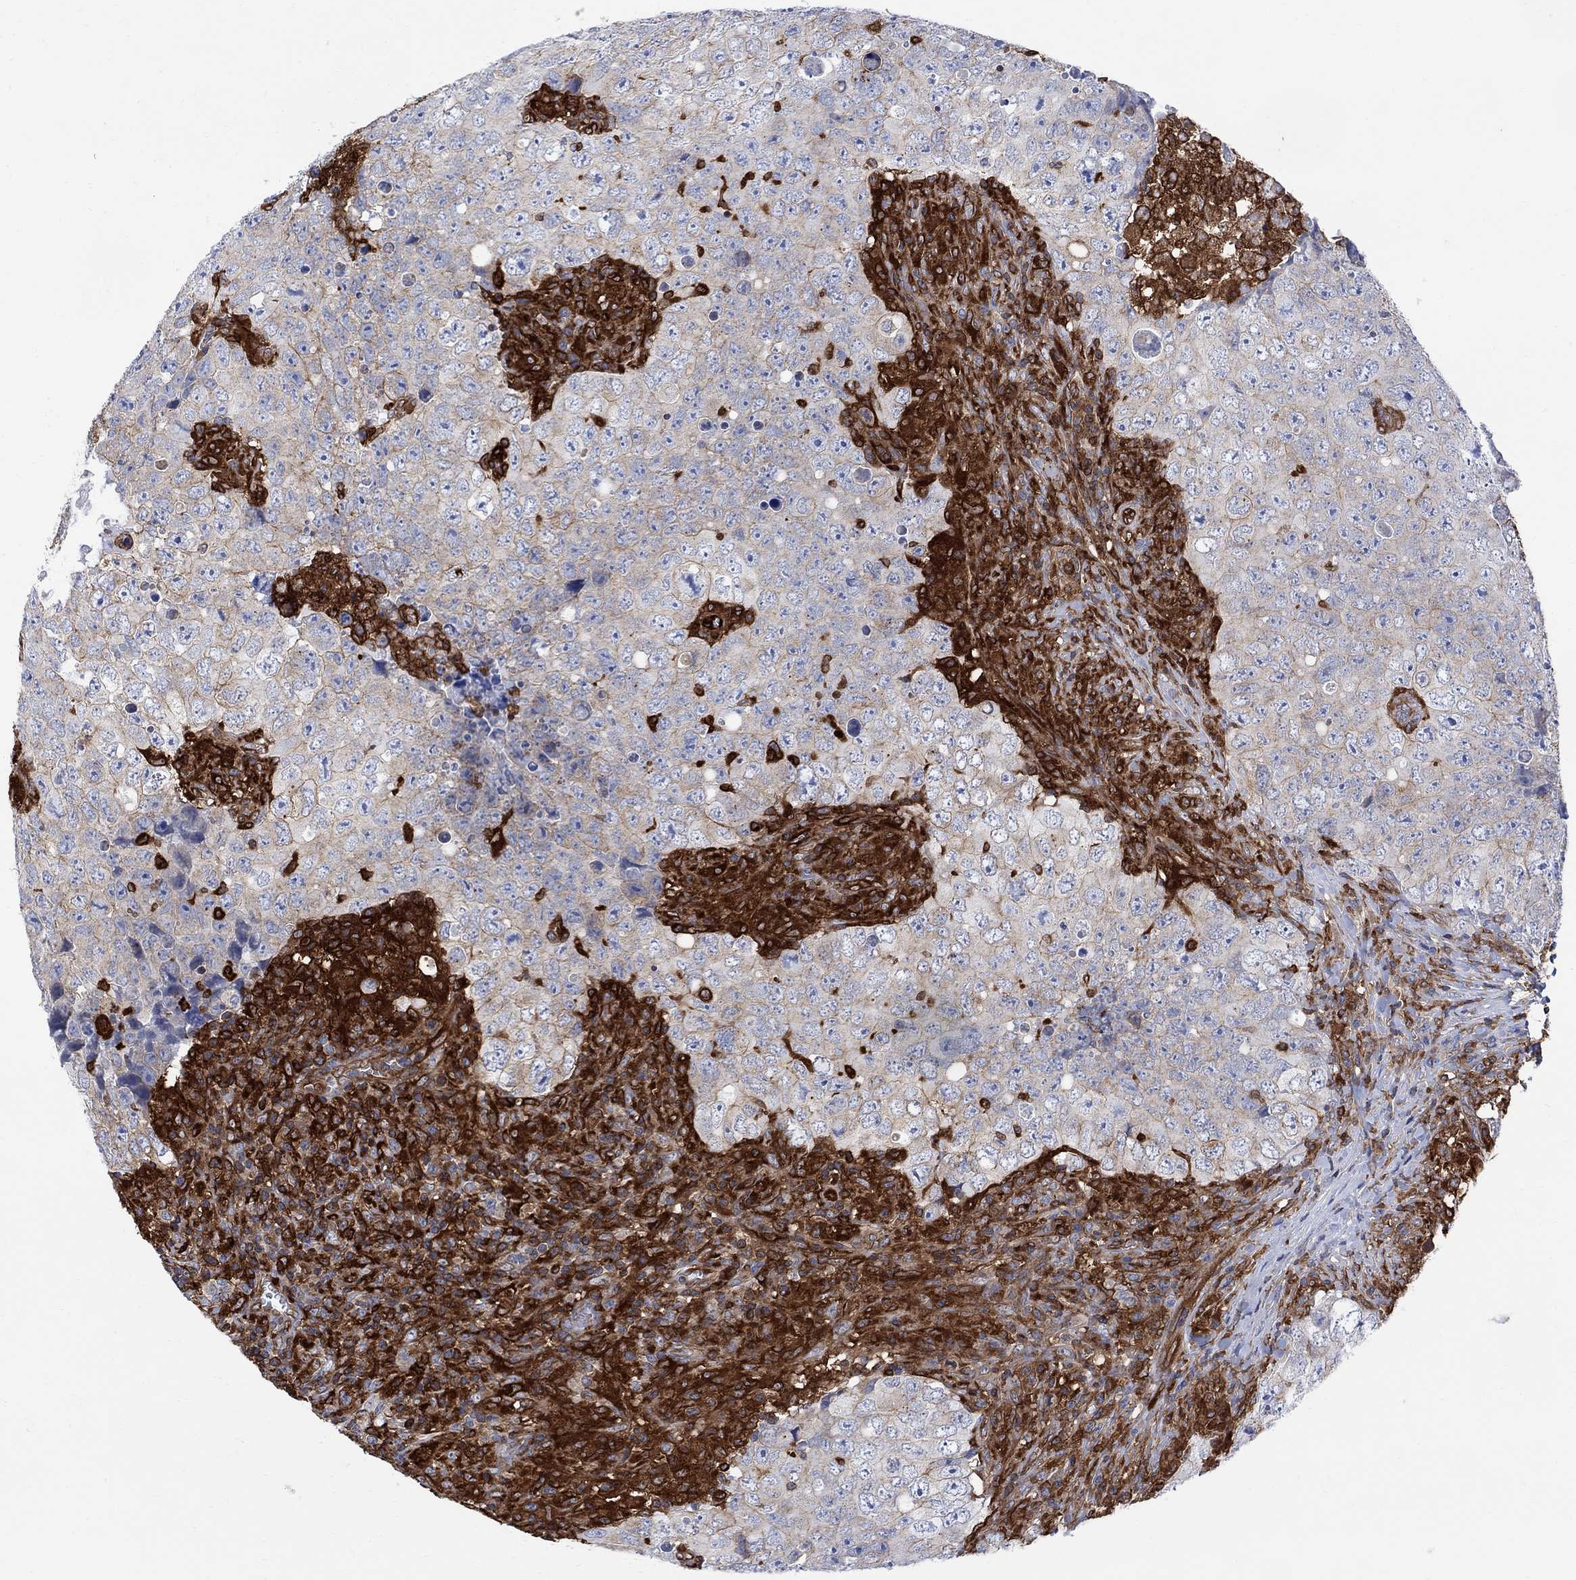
{"staining": {"intensity": "negative", "quantity": "none", "location": "none"}, "tissue": "testis cancer", "cell_type": "Tumor cells", "image_type": "cancer", "snomed": [{"axis": "morphology", "description": "Seminoma, NOS"}, {"axis": "topography", "description": "Testis"}], "caption": "Tumor cells are negative for brown protein staining in testis cancer (seminoma). (Stains: DAB immunohistochemistry (IHC) with hematoxylin counter stain, Microscopy: brightfield microscopy at high magnification).", "gene": "GBP5", "patient": {"sex": "male", "age": 34}}